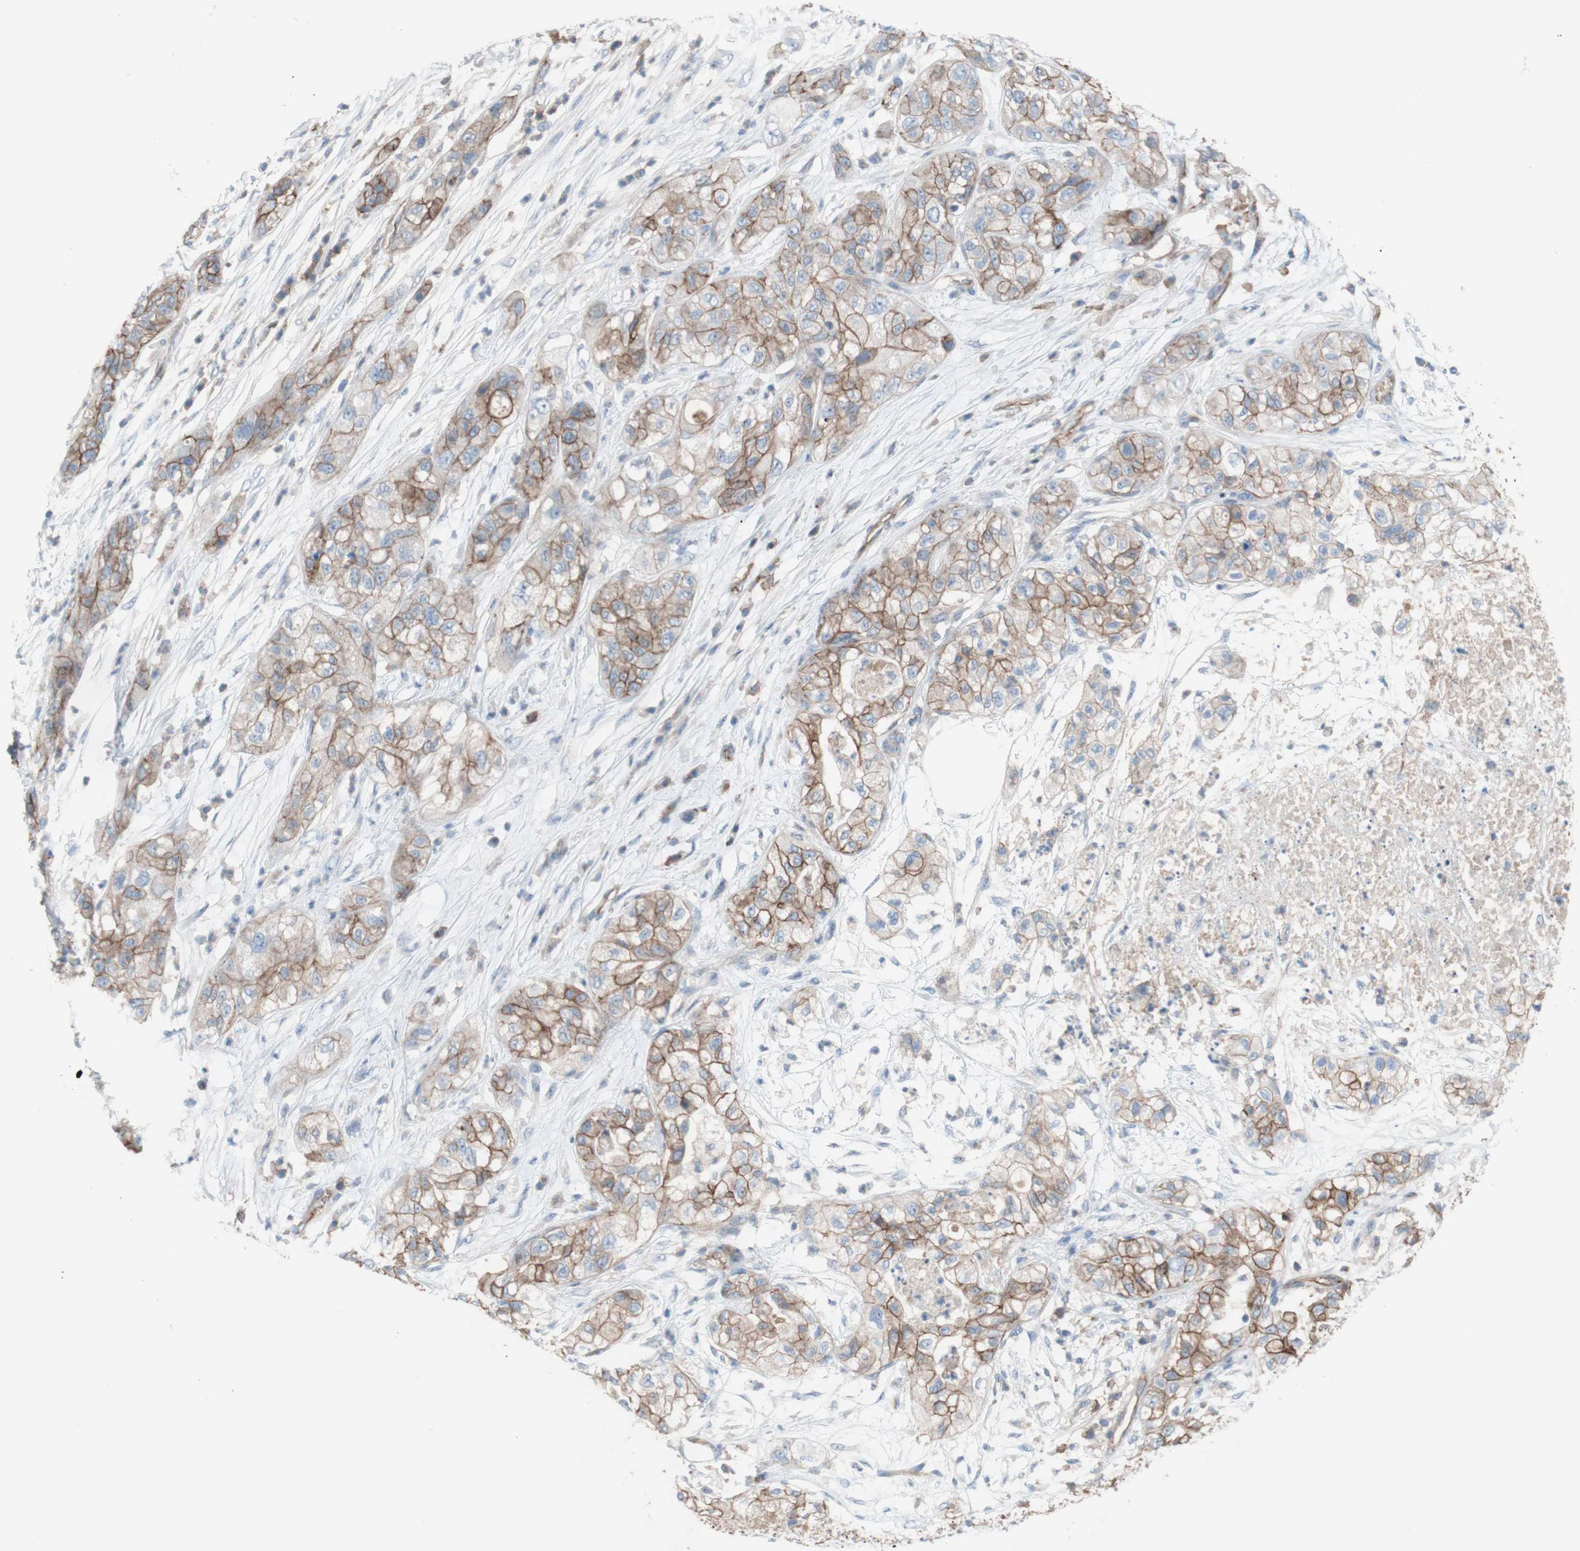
{"staining": {"intensity": "weak", "quantity": ">75%", "location": "cytoplasmic/membranous"}, "tissue": "pancreatic cancer", "cell_type": "Tumor cells", "image_type": "cancer", "snomed": [{"axis": "morphology", "description": "Adenocarcinoma, NOS"}, {"axis": "topography", "description": "Pancreas"}], "caption": "Protein expression analysis of adenocarcinoma (pancreatic) demonstrates weak cytoplasmic/membranous positivity in about >75% of tumor cells.", "gene": "CD46", "patient": {"sex": "female", "age": 78}}